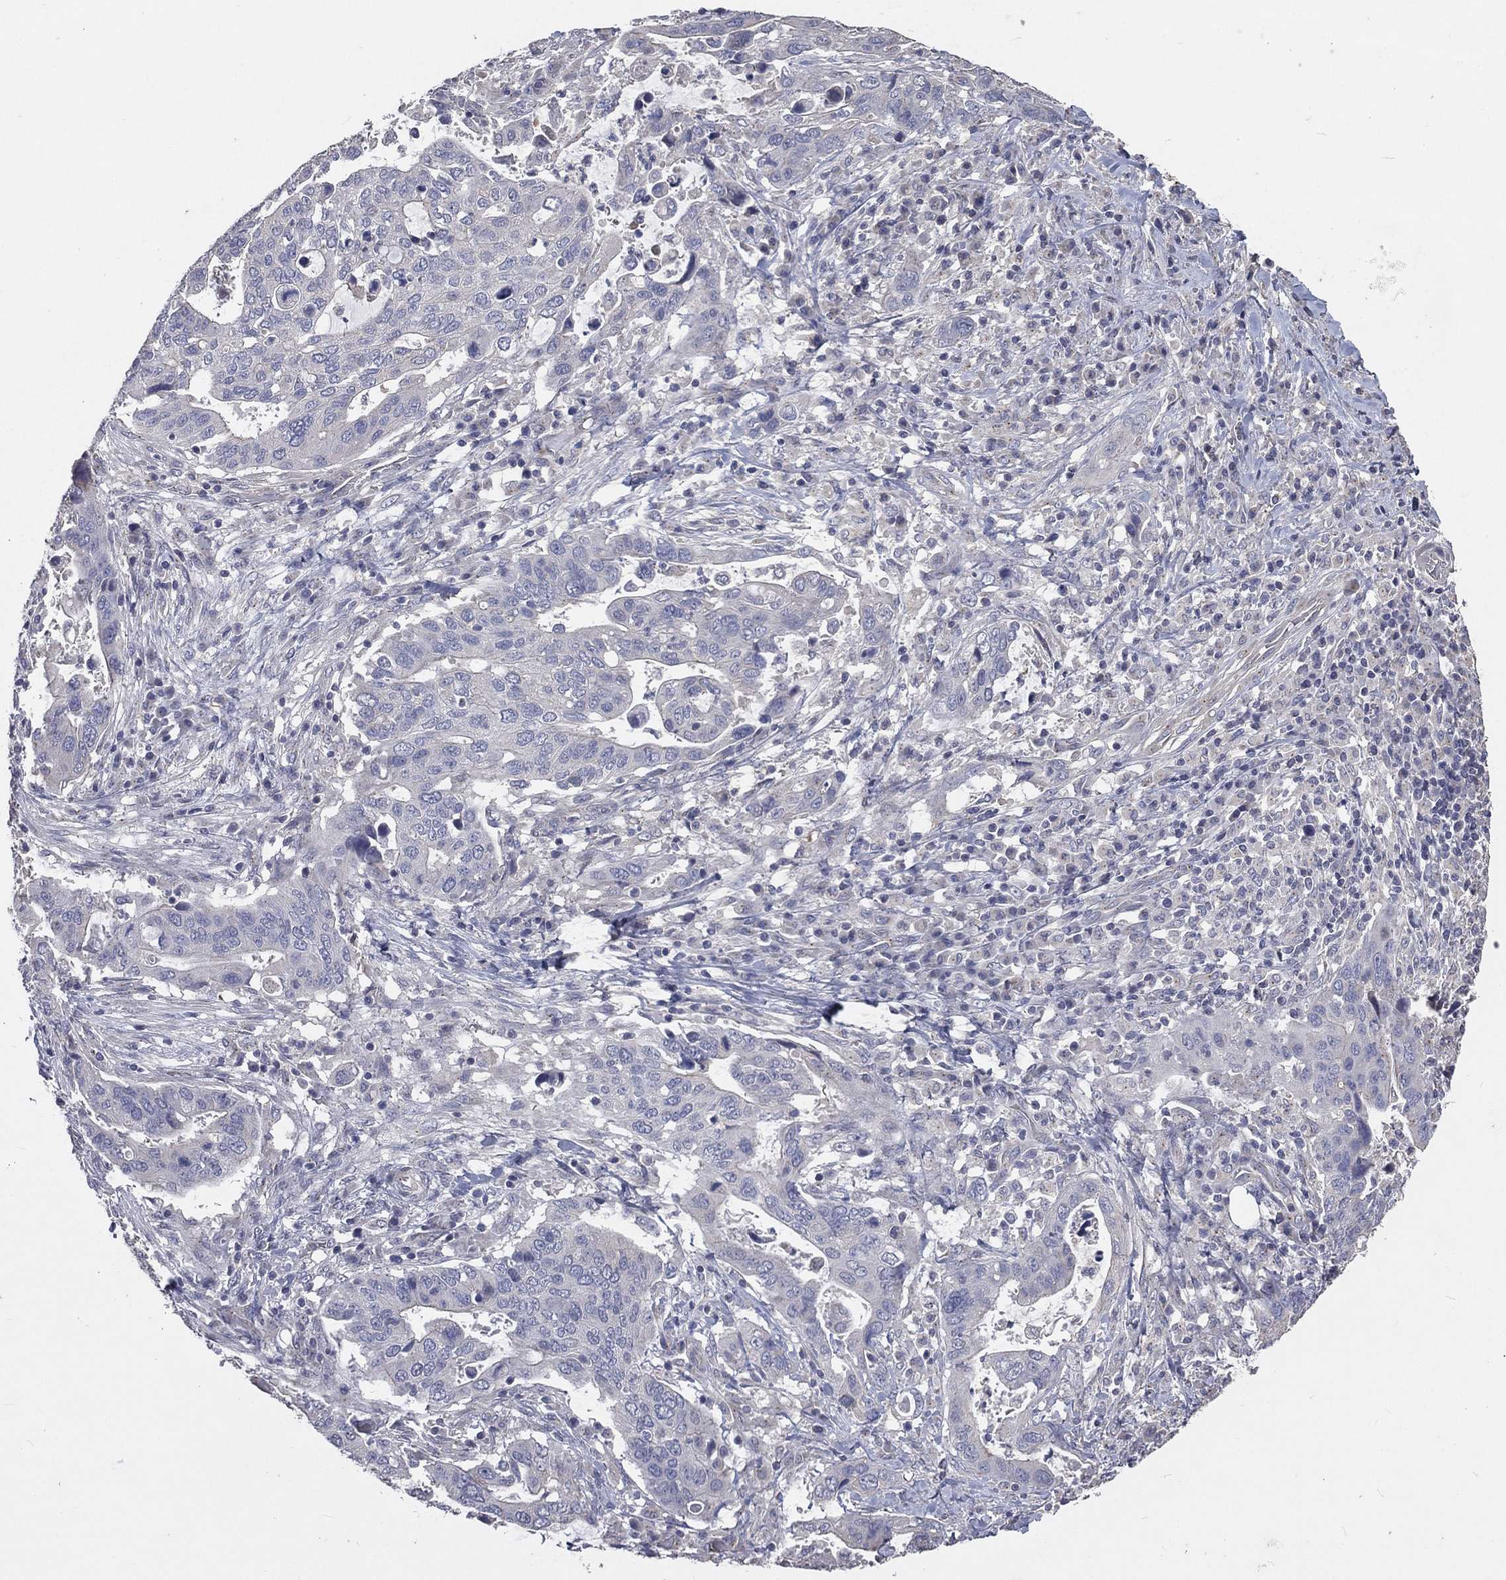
{"staining": {"intensity": "negative", "quantity": "none", "location": "none"}, "tissue": "stomach cancer", "cell_type": "Tumor cells", "image_type": "cancer", "snomed": [{"axis": "morphology", "description": "Adenocarcinoma, NOS"}, {"axis": "topography", "description": "Stomach"}], "caption": "Tumor cells are negative for brown protein staining in stomach cancer.", "gene": "CROCC", "patient": {"sex": "male", "age": 54}}